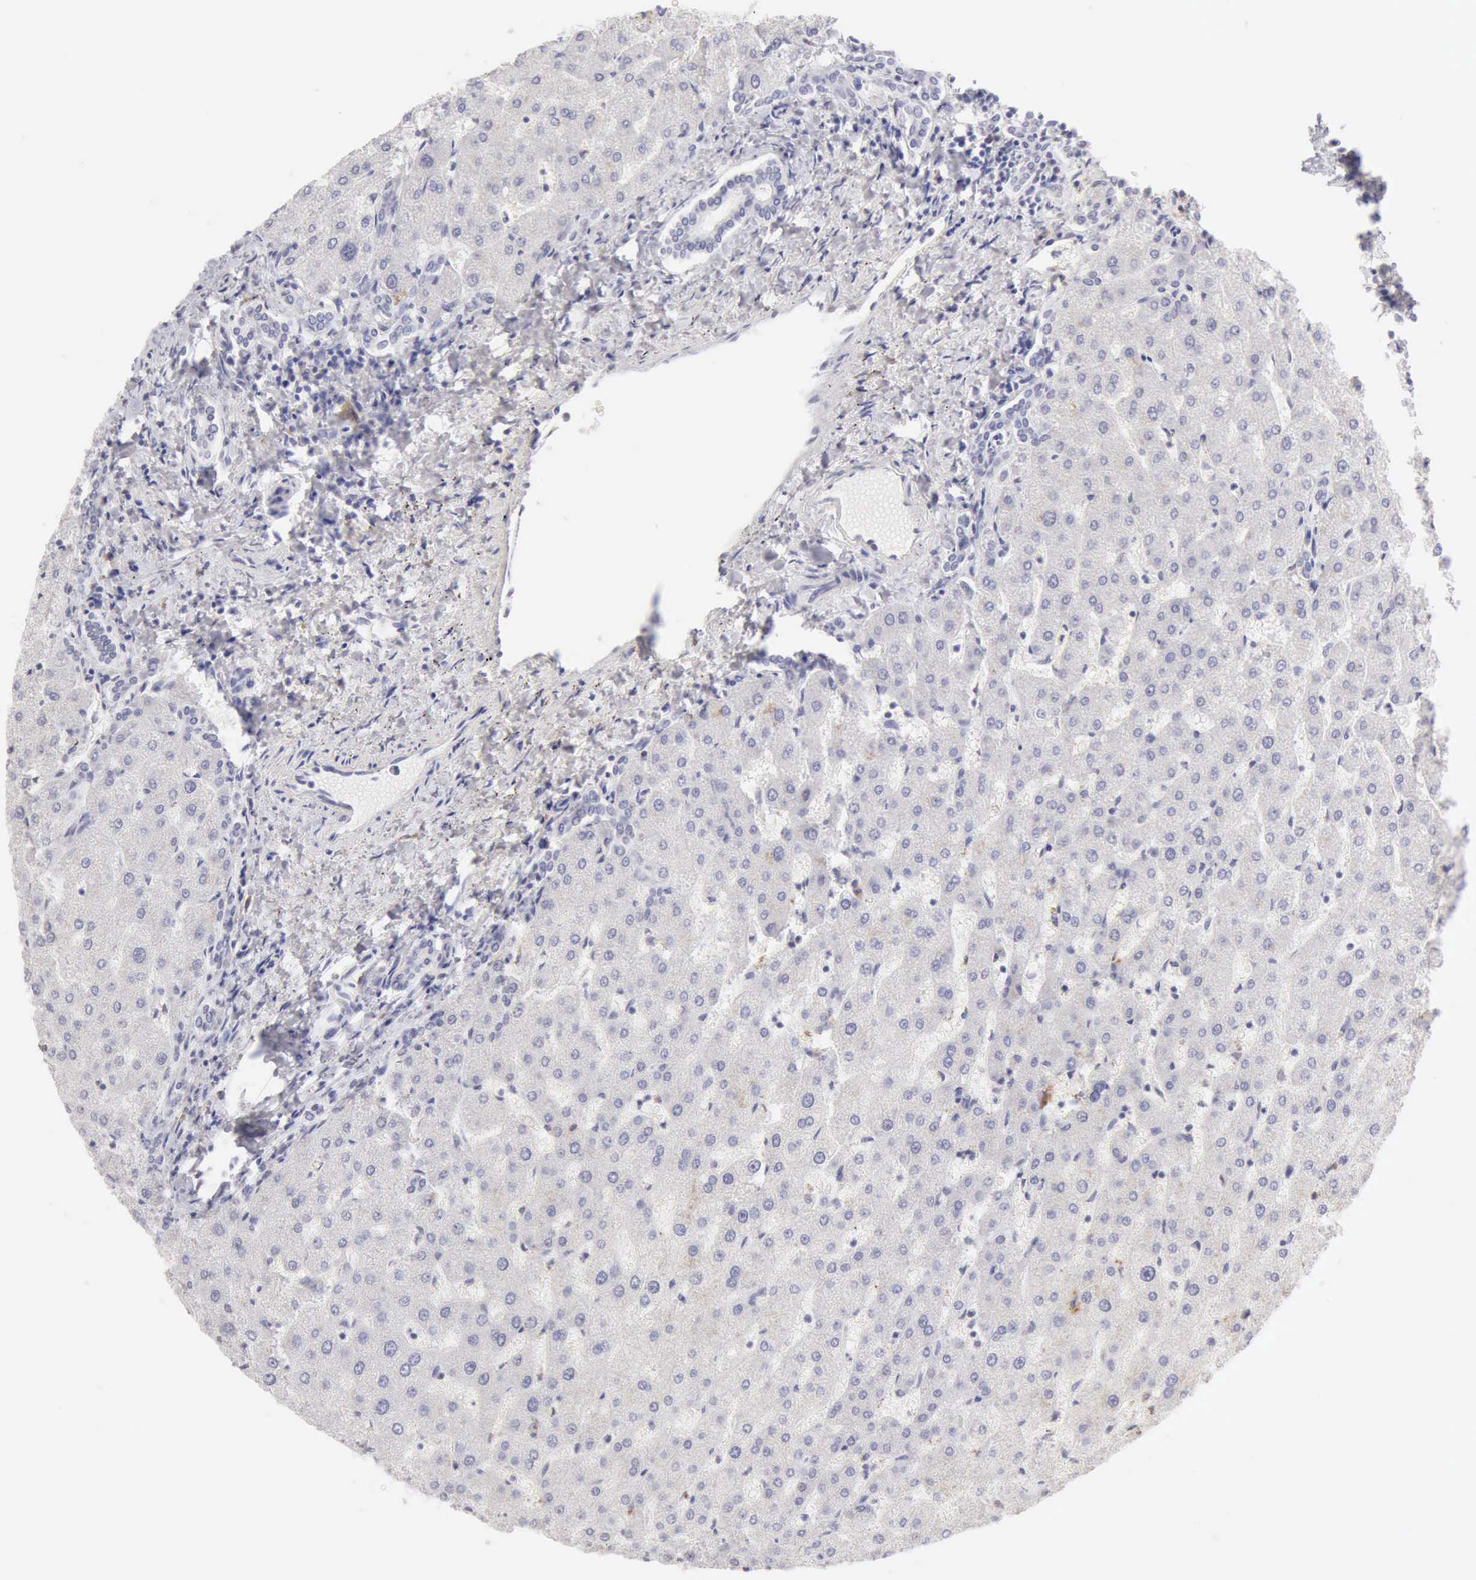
{"staining": {"intensity": "negative", "quantity": "none", "location": "none"}, "tissue": "liver", "cell_type": "Cholangiocytes", "image_type": "normal", "snomed": [{"axis": "morphology", "description": "Normal tissue, NOS"}, {"axis": "topography", "description": "Liver"}], "caption": "Immunohistochemical staining of normal liver shows no significant staining in cholangiocytes. The staining is performed using DAB brown chromogen with nuclei counter-stained in using hematoxylin.", "gene": "RNASE1", "patient": {"sex": "male", "age": 67}}